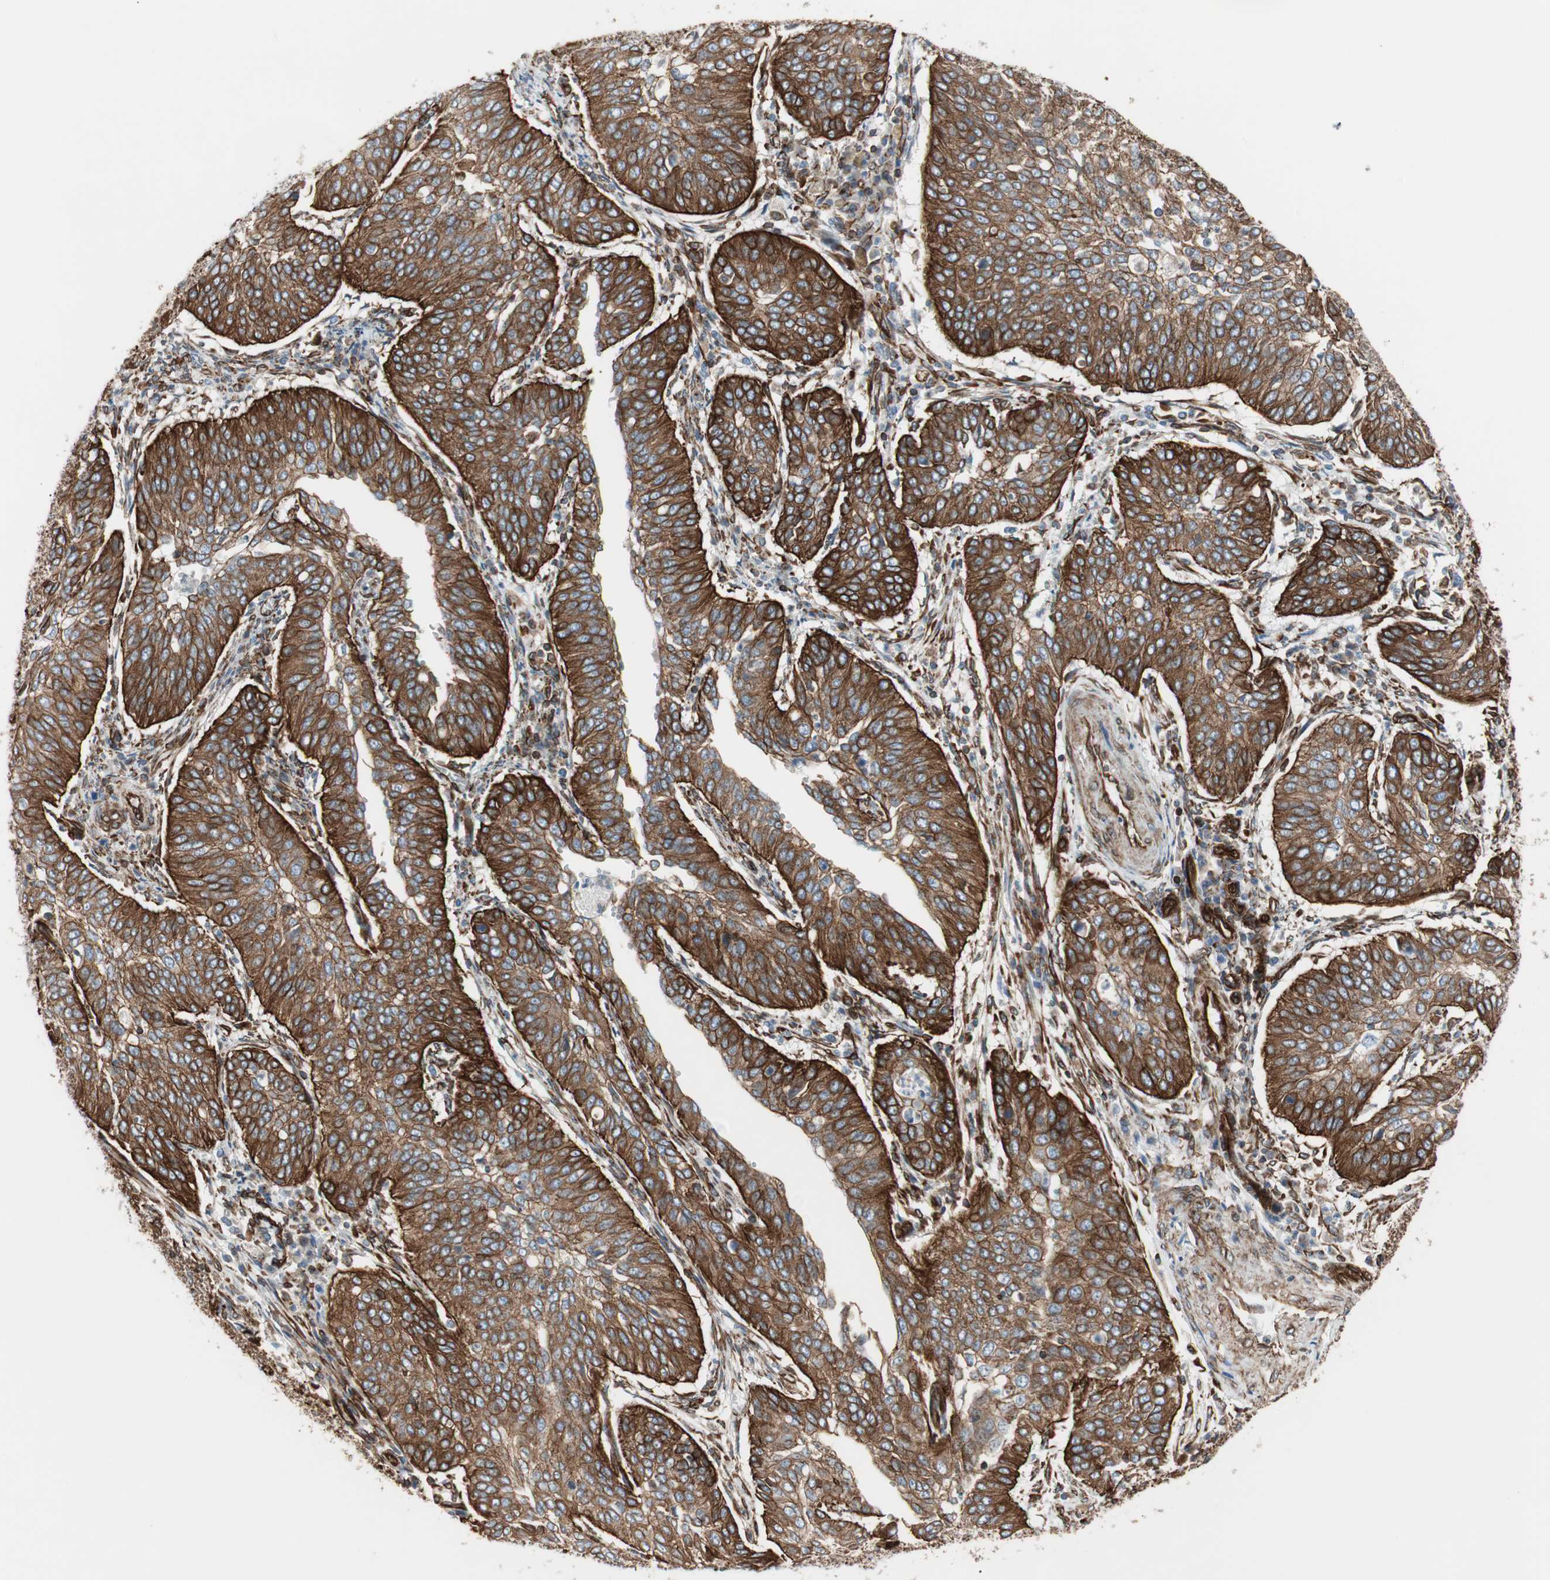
{"staining": {"intensity": "strong", "quantity": ">75%", "location": "cytoplasmic/membranous"}, "tissue": "cervical cancer", "cell_type": "Tumor cells", "image_type": "cancer", "snomed": [{"axis": "morphology", "description": "Normal tissue, NOS"}, {"axis": "morphology", "description": "Squamous cell carcinoma, NOS"}, {"axis": "topography", "description": "Cervix"}], "caption": "Protein positivity by immunohistochemistry reveals strong cytoplasmic/membranous expression in approximately >75% of tumor cells in squamous cell carcinoma (cervical).", "gene": "TCTA", "patient": {"sex": "female", "age": 39}}